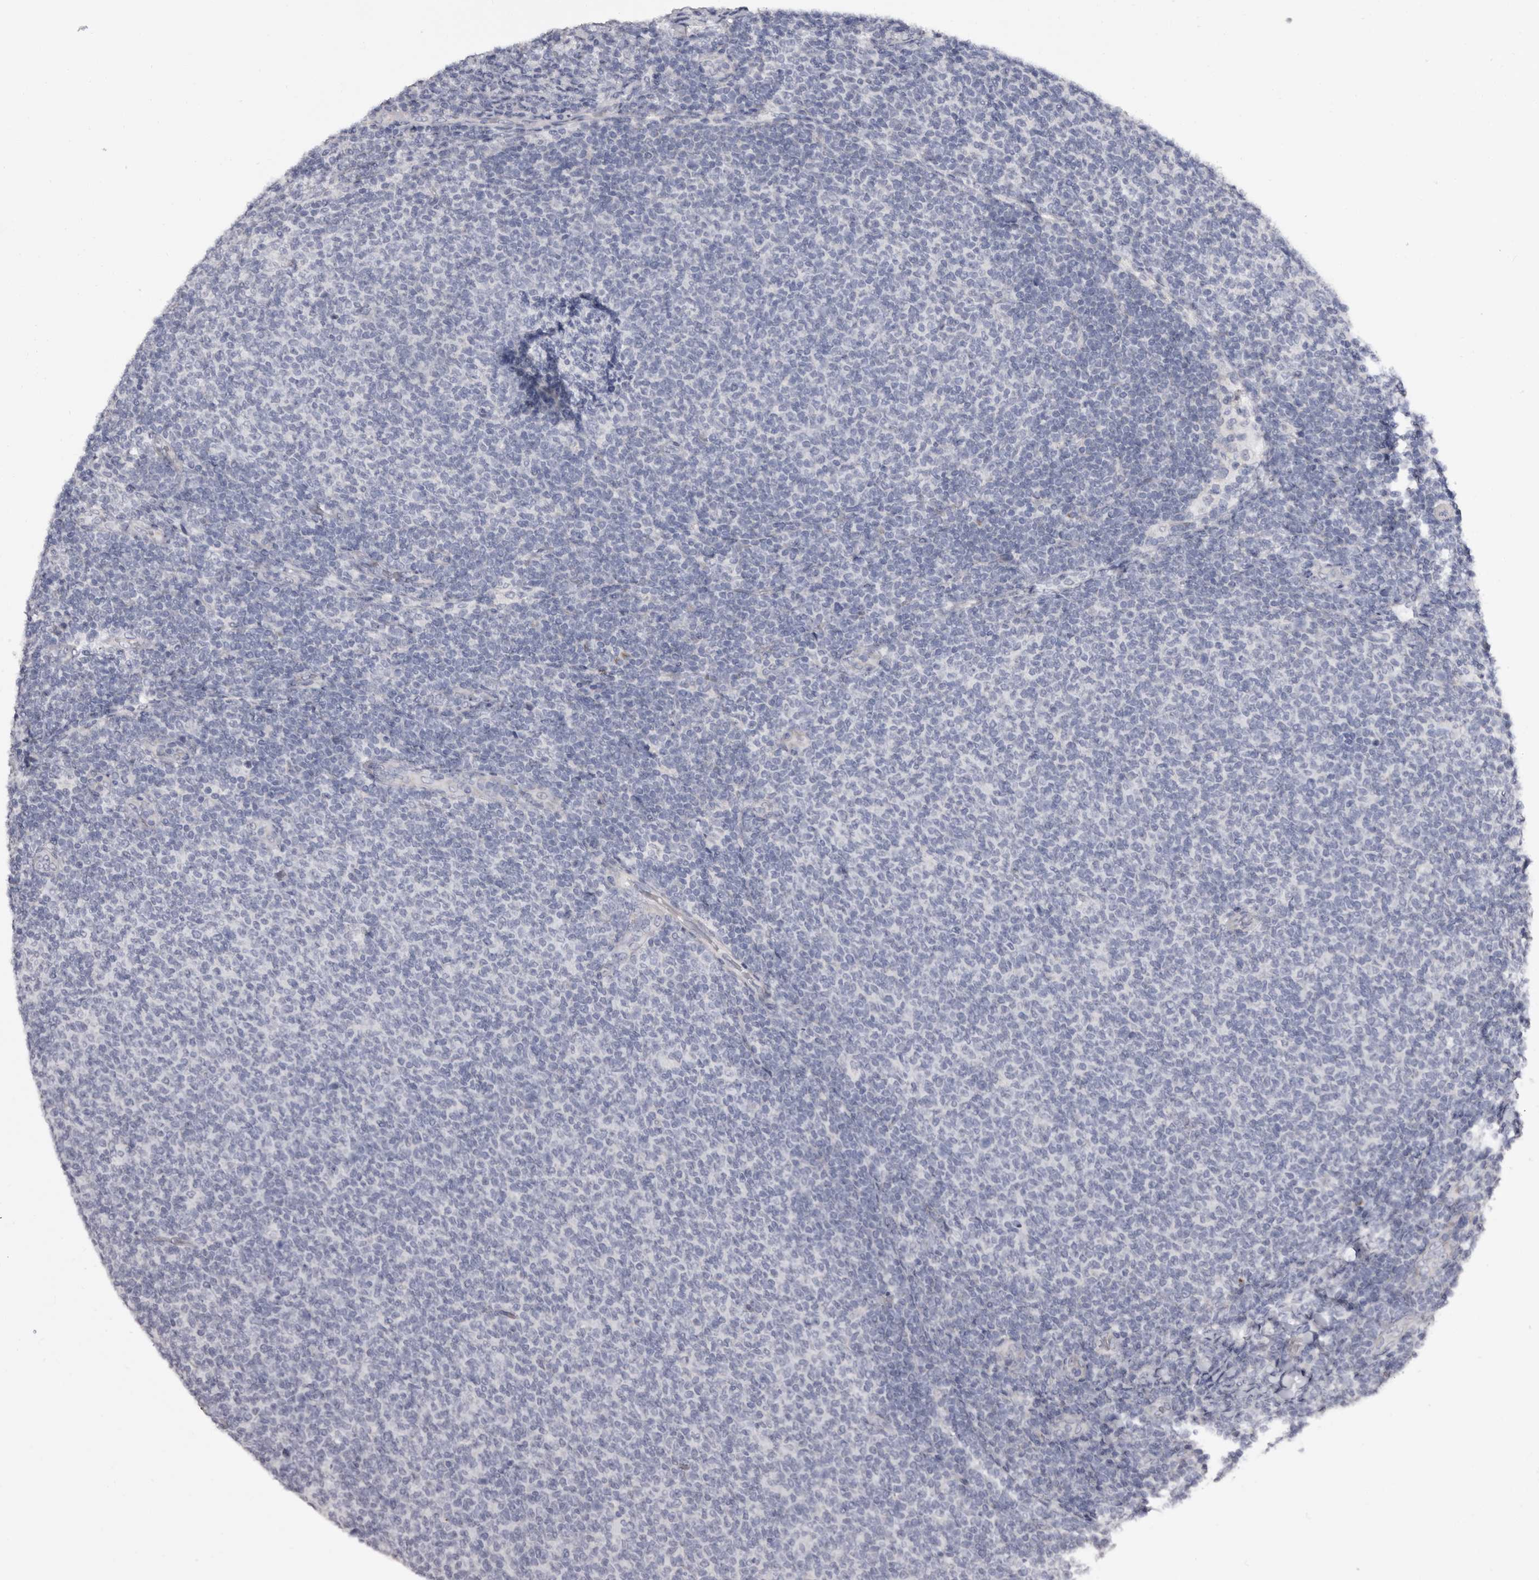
{"staining": {"intensity": "negative", "quantity": "none", "location": "none"}, "tissue": "lymphoma", "cell_type": "Tumor cells", "image_type": "cancer", "snomed": [{"axis": "morphology", "description": "Malignant lymphoma, non-Hodgkin's type, Low grade"}, {"axis": "topography", "description": "Lymph node"}], "caption": "Image shows no protein staining in tumor cells of low-grade malignant lymphoma, non-Hodgkin's type tissue.", "gene": "CASQ1", "patient": {"sex": "male", "age": 66}}